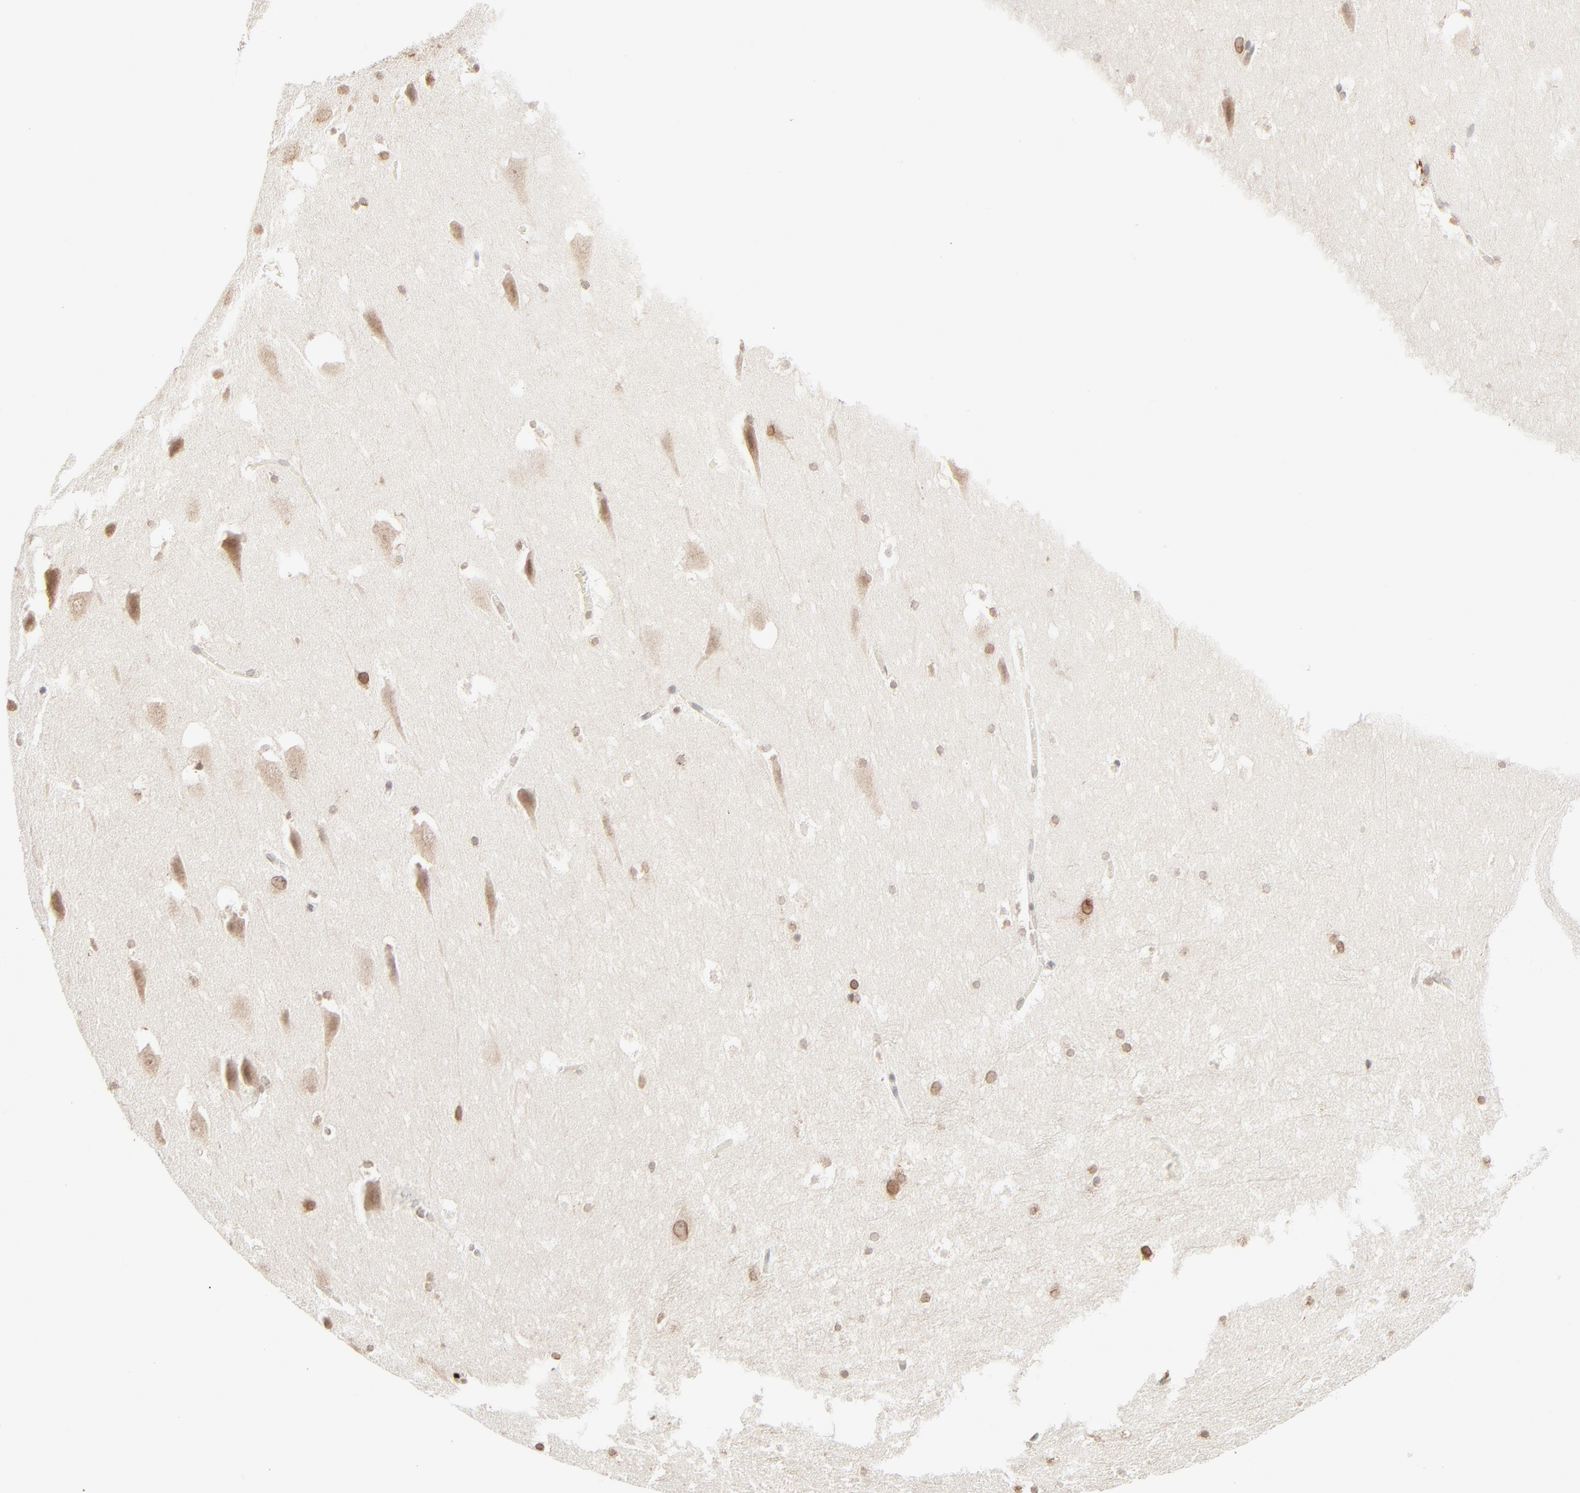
{"staining": {"intensity": "moderate", "quantity": ">75%", "location": "cytoplasmic/membranous,nuclear"}, "tissue": "hippocampus", "cell_type": "Glial cells", "image_type": "normal", "snomed": [{"axis": "morphology", "description": "Normal tissue, NOS"}, {"axis": "topography", "description": "Hippocampus"}], "caption": "The immunohistochemical stain highlights moderate cytoplasmic/membranous,nuclear expression in glial cells of unremarkable hippocampus. (IHC, brightfield microscopy, high magnification).", "gene": "MAD1L1", "patient": {"sex": "male", "age": 45}}